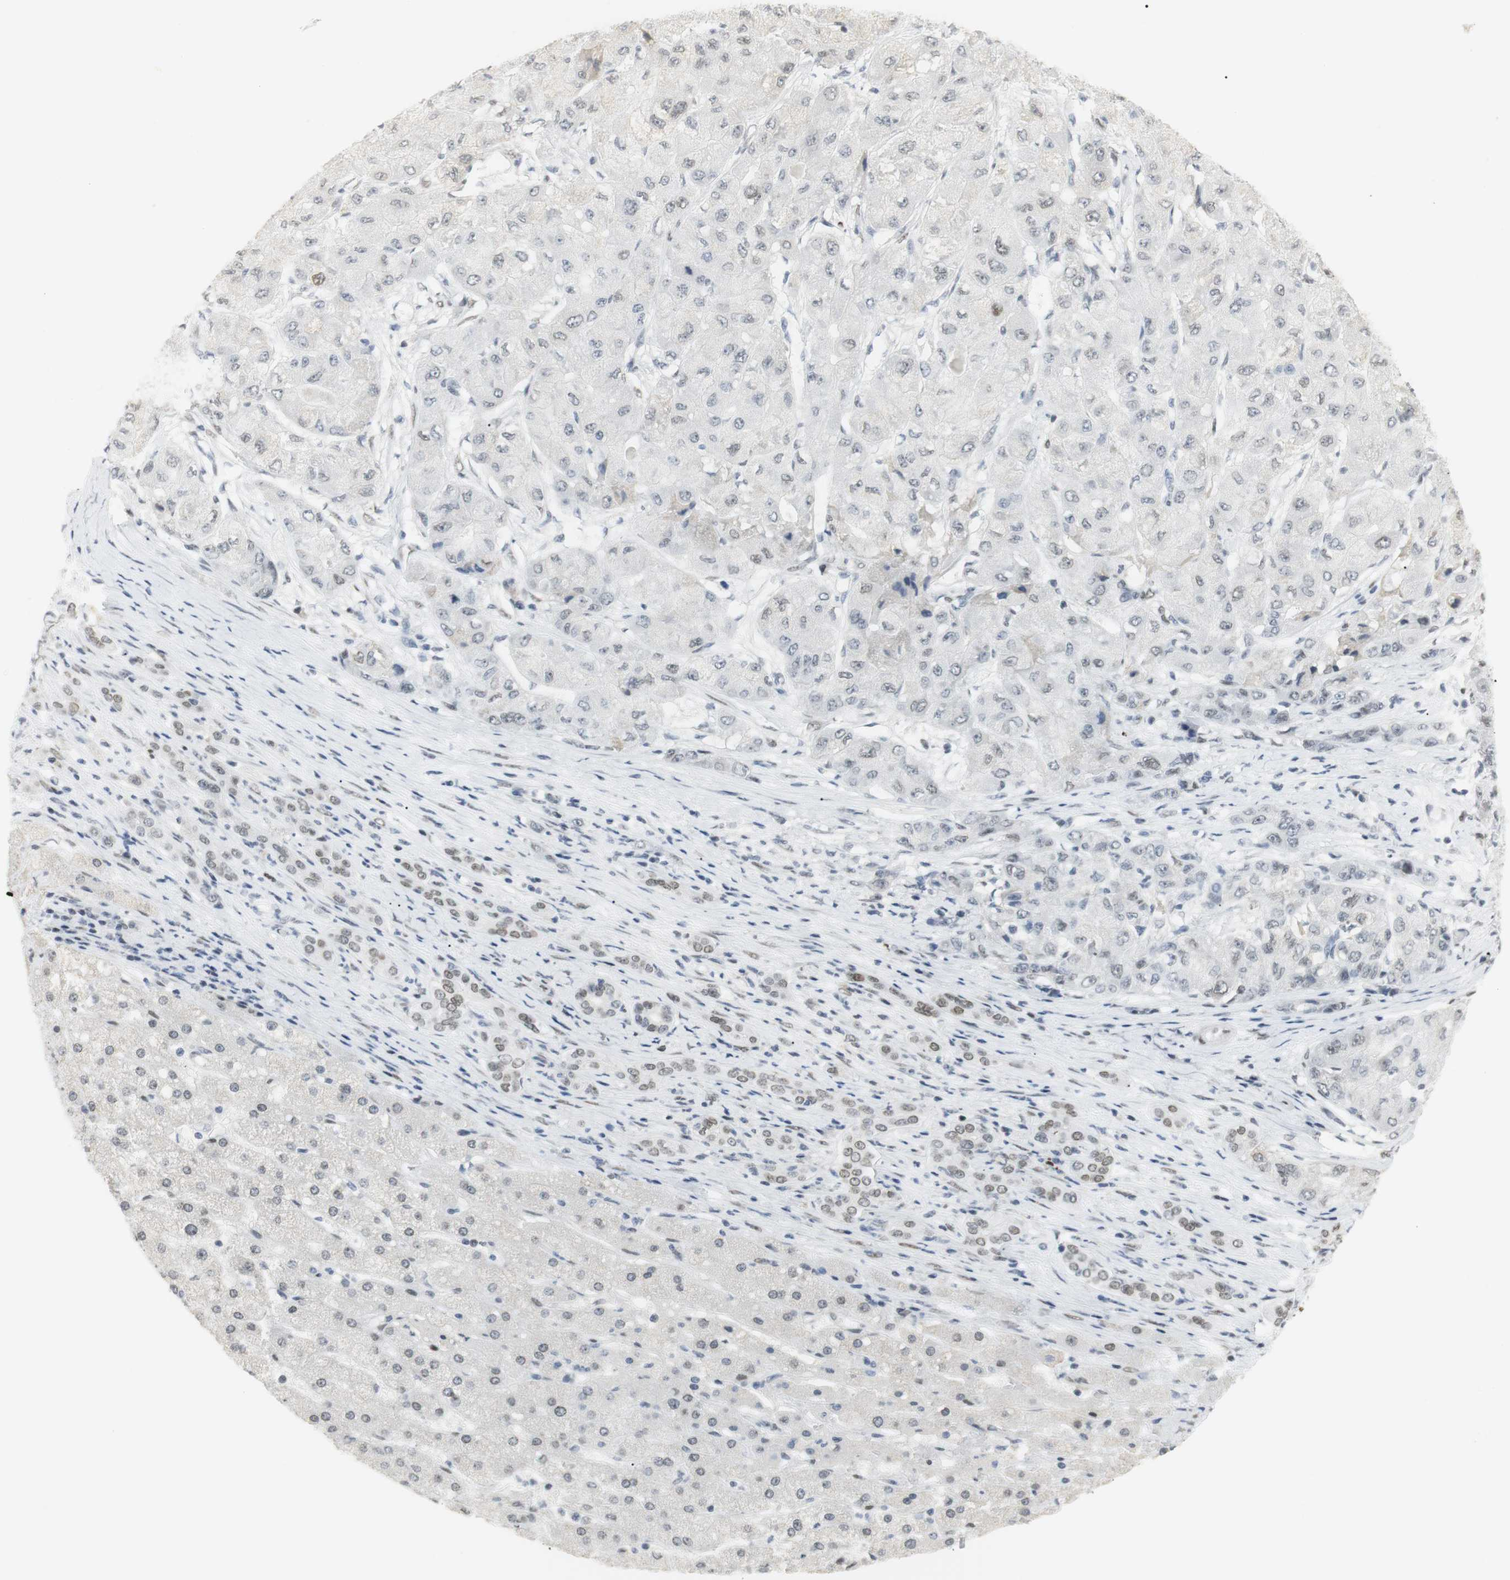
{"staining": {"intensity": "weak", "quantity": "<25%", "location": "nuclear"}, "tissue": "liver cancer", "cell_type": "Tumor cells", "image_type": "cancer", "snomed": [{"axis": "morphology", "description": "Carcinoma, Hepatocellular, NOS"}, {"axis": "topography", "description": "Liver"}], "caption": "This is a histopathology image of IHC staining of hepatocellular carcinoma (liver), which shows no positivity in tumor cells. Nuclei are stained in blue.", "gene": "BMI1", "patient": {"sex": "male", "age": 80}}